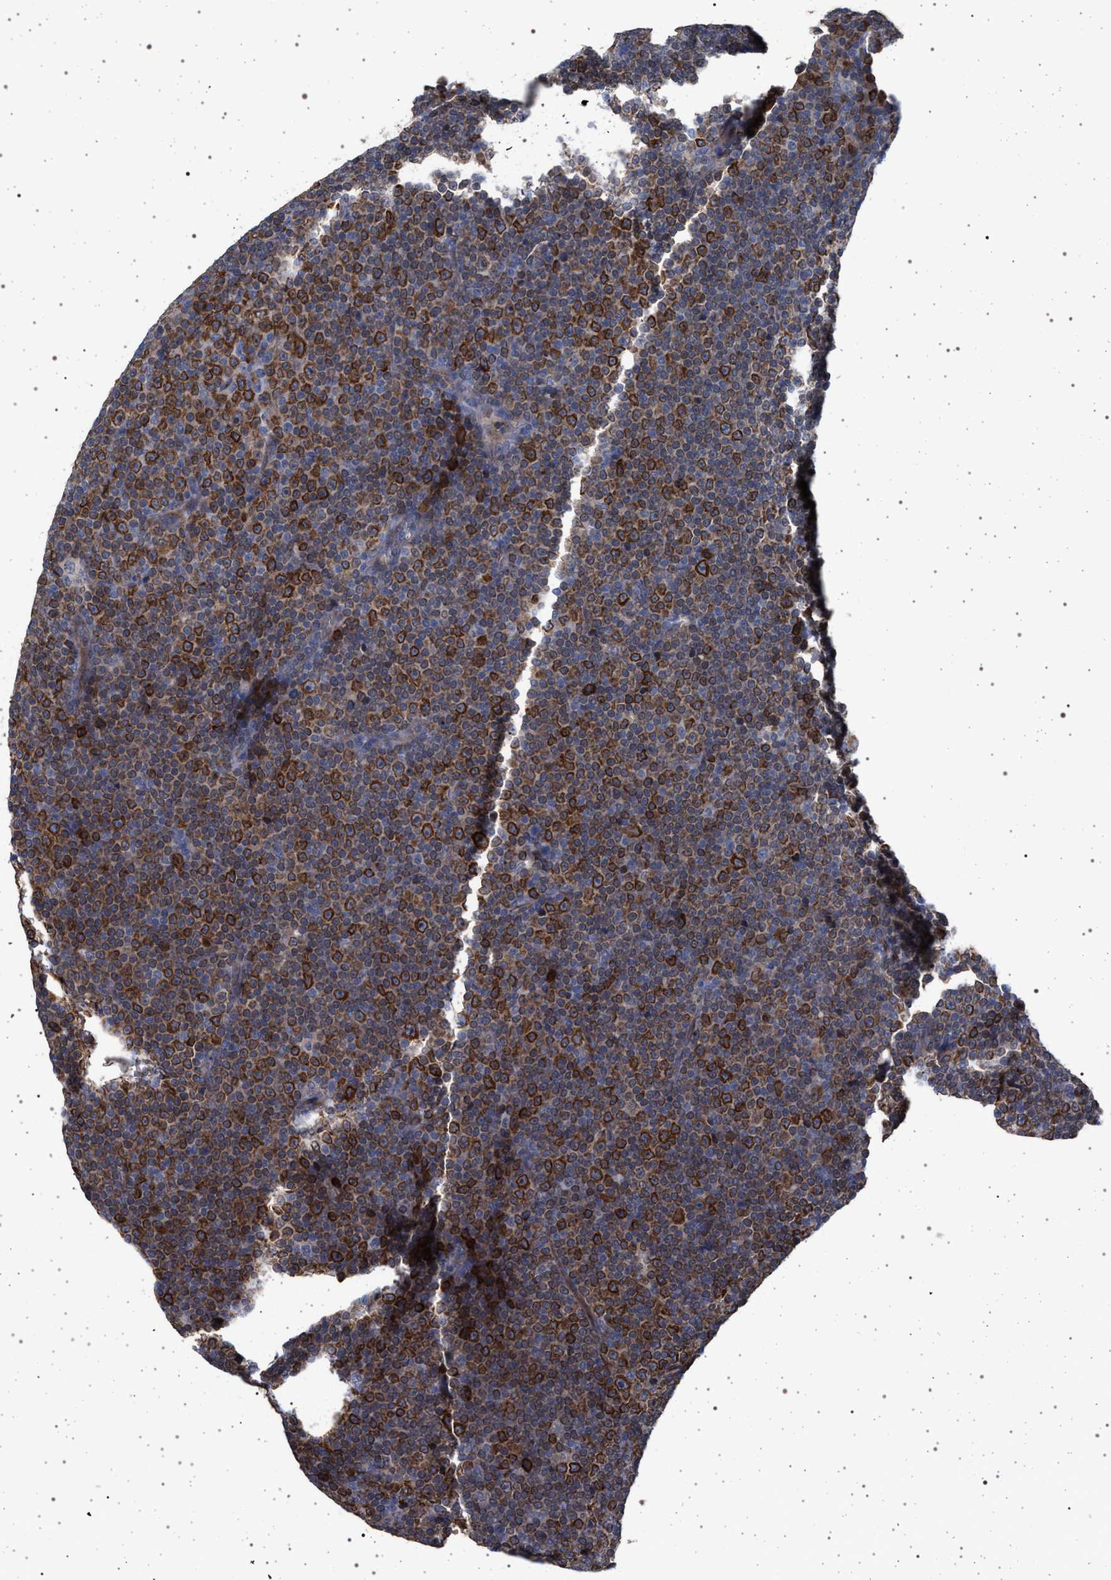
{"staining": {"intensity": "strong", "quantity": ">75%", "location": "nuclear"}, "tissue": "lymphoma", "cell_type": "Tumor cells", "image_type": "cancer", "snomed": [{"axis": "morphology", "description": "Malignant lymphoma, non-Hodgkin's type, Low grade"}, {"axis": "topography", "description": "Lymph node"}], "caption": "This image reveals low-grade malignant lymphoma, non-Hodgkin's type stained with IHC to label a protein in brown. The nuclear of tumor cells show strong positivity for the protein. Nuclei are counter-stained blue.", "gene": "RBM48", "patient": {"sex": "female", "age": 67}}